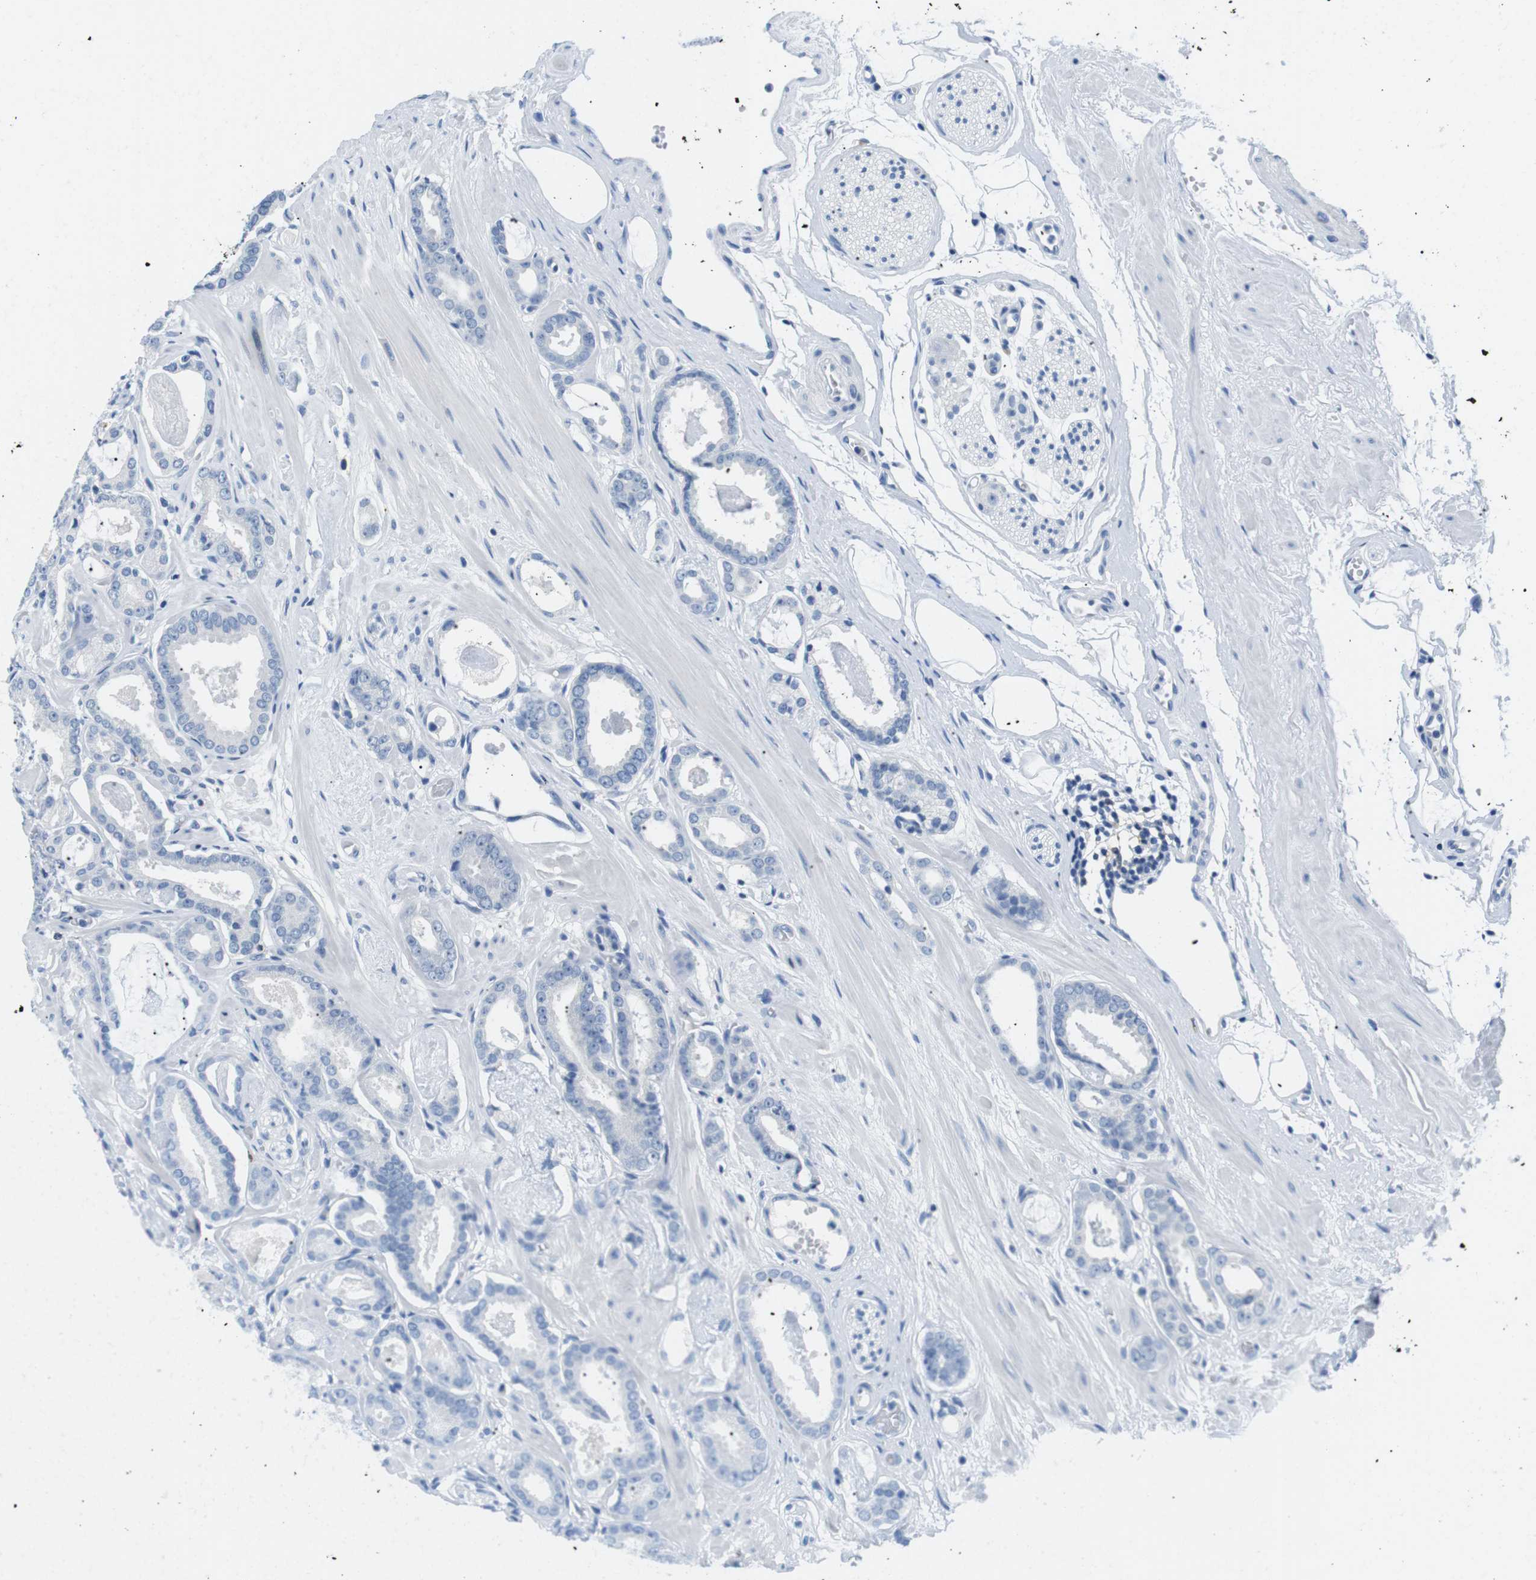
{"staining": {"intensity": "negative", "quantity": "none", "location": "none"}, "tissue": "prostate cancer", "cell_type": "Tumor cells", "image_type": "cancer", "snomed": [{"axis": "morphology", "description": "Adenocarcinoma, Low grade"}, {"axis": "topography", "description": "Prostate"}], "caption": "Photomicrograph shows no significant protein expression in tumor cells of prostate low-grade adenocarcinoma.", "gene": "TNFRSF4", "patient": {"sex": "male", "age": 53}}